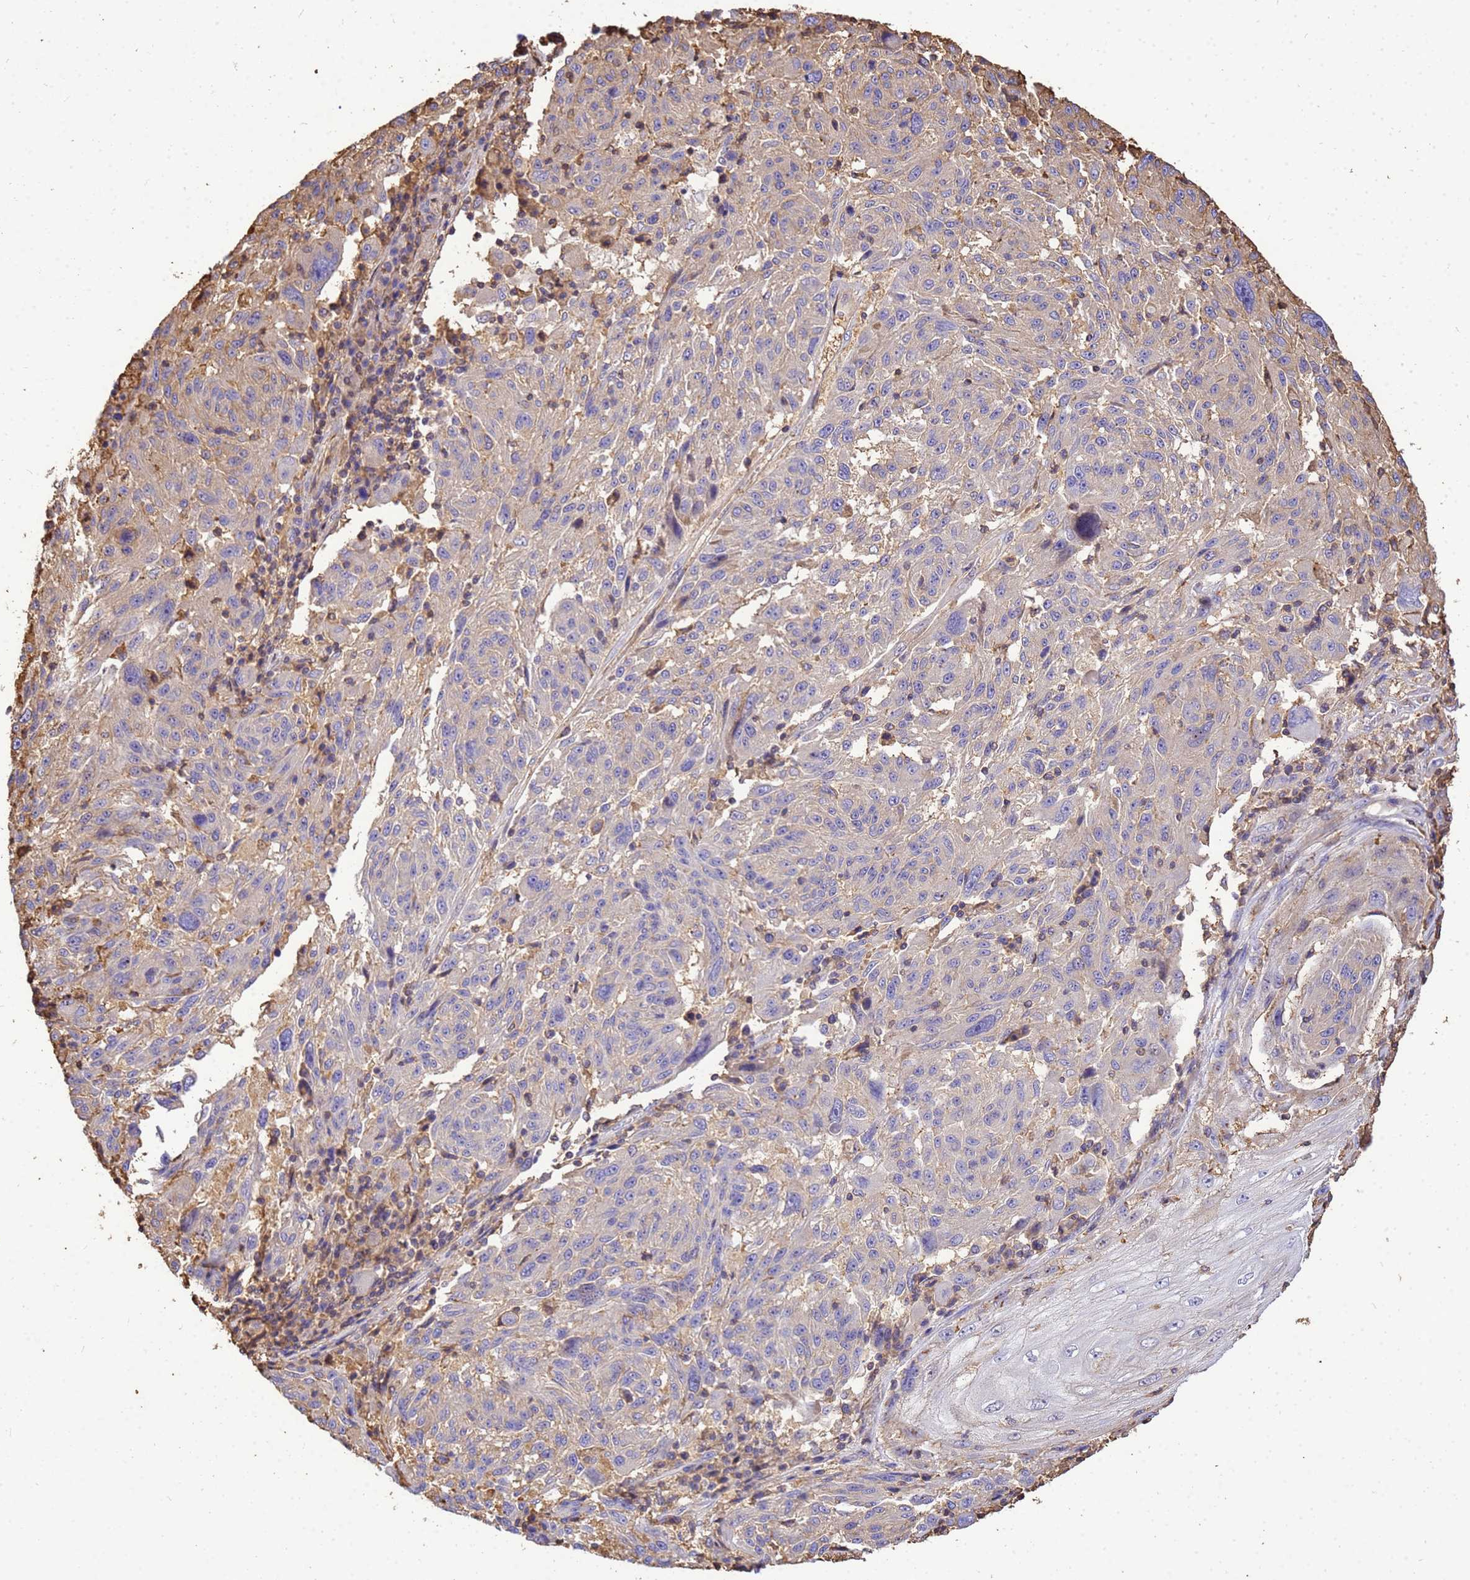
{"staining": {"intensity": "weak", "quantity": "<25%", "location": "cytoplasmic/membranous"}, "tissue": "melanoma", "cell_type": "Tumor cells", "image_type": "cancer", "snomed": [{"axis": "morphology", "description": "Malignant melanoma, NOS"}, {"axis": "topography", "description": "Skin"}], "caption": "IHC micrograph of neoplastic tissue: malignant melanoma stained with DAB shows no significant protein positivity in tumor cells.", "gene": "WDR64", "patient": {"sex": "male", "age": 53}}